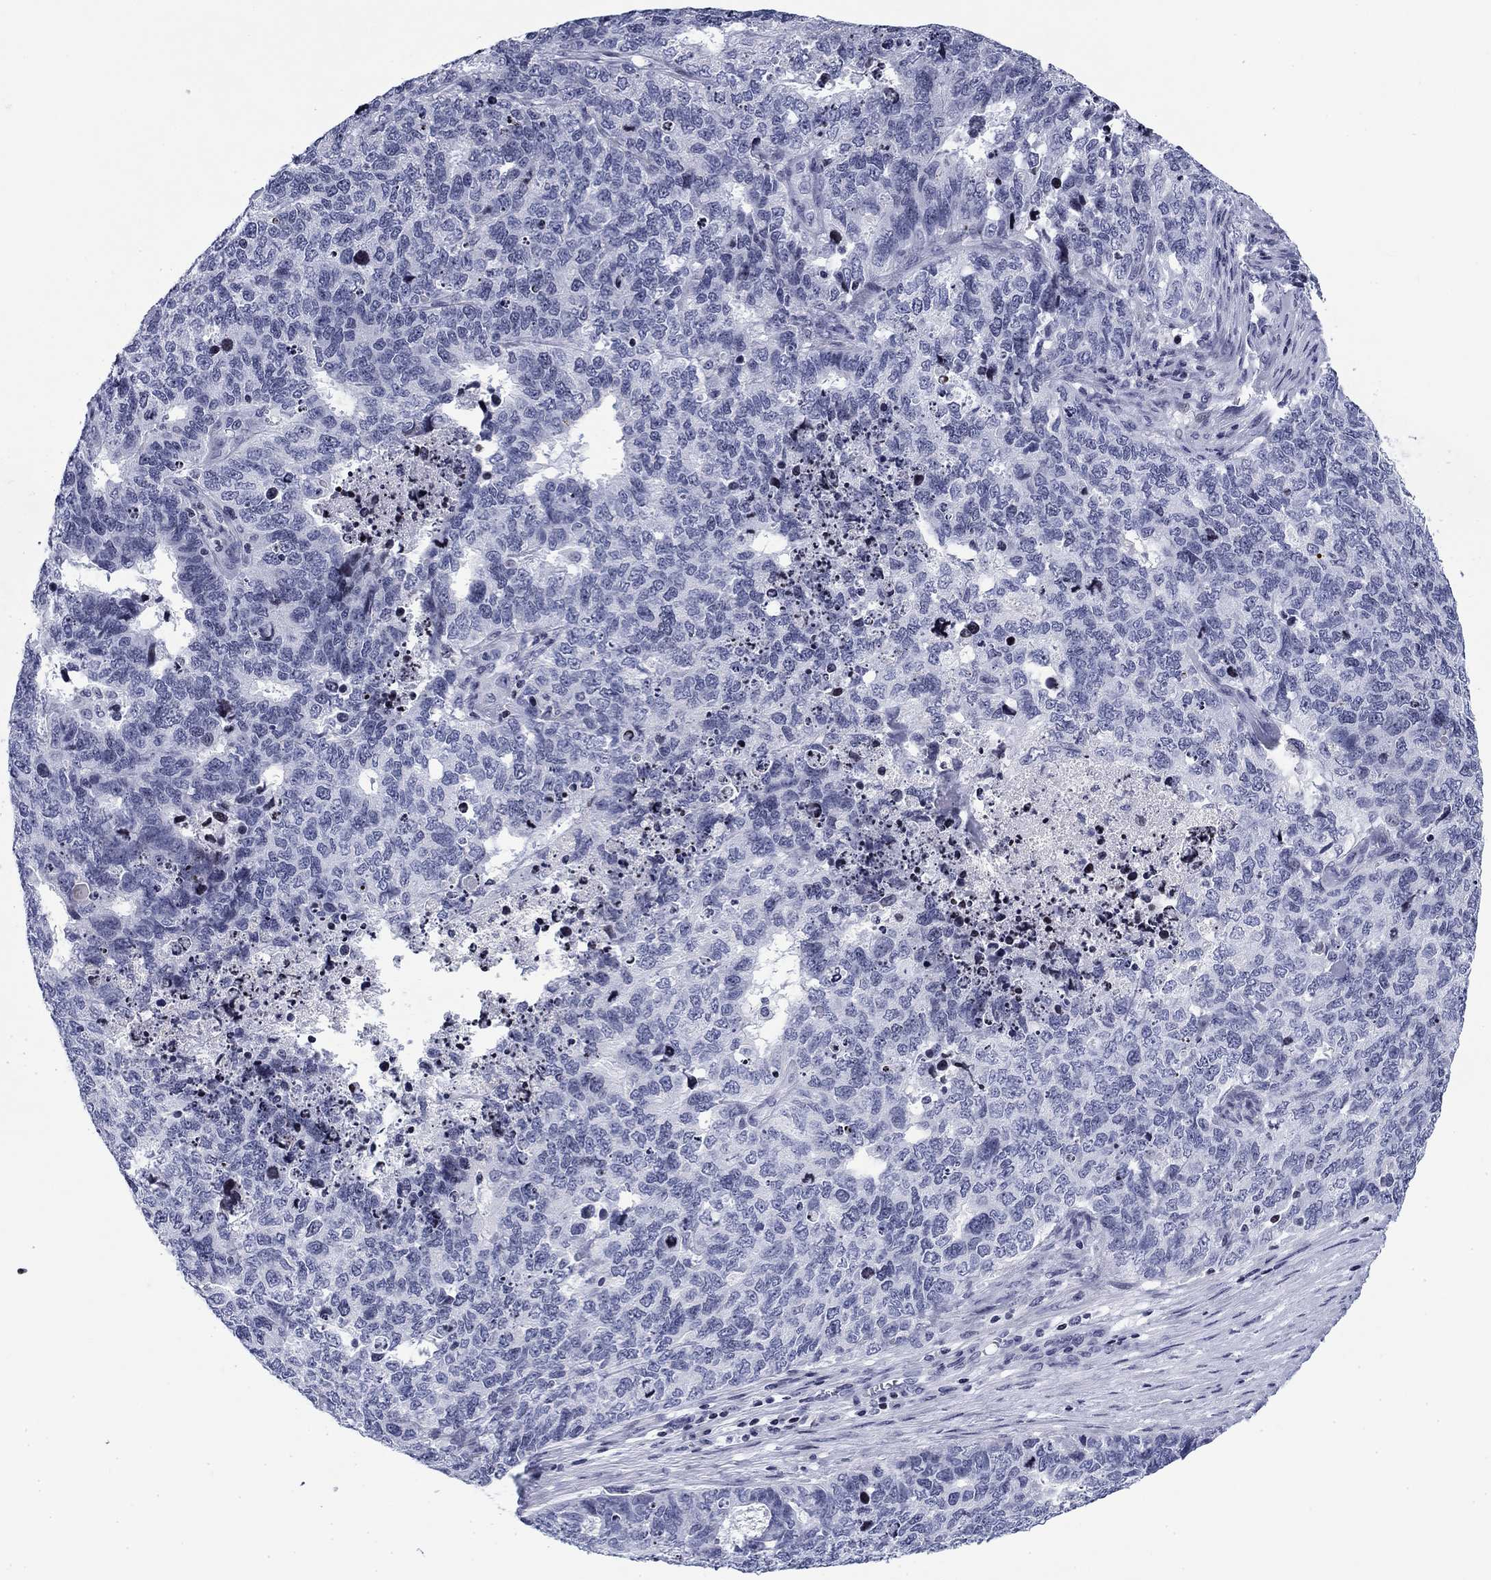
{"staining": {"intensity": "negative", "quantity": "none", "location": "none"}, "tissue": "cervical cancer", "cell_type": "Tumor cells", "image_type": "cancer", "snomed": [{"axis": "morphology", "description": "Squamous cell carcinoma, NOS"}, {"axis": "topography", "description": "Cervix"}], "caption": "A micrograph of squamous cell carcinoma (cervical) stained for a protein reveals no brown staining in tumor cells. Brightfield microscopy of immunohistochemistry stained with DAB (brown) and hematoxylin (blue), captured at high magnification.", "gene": "CCDC144A", "patient": {"sex": "female", "age": 63}}